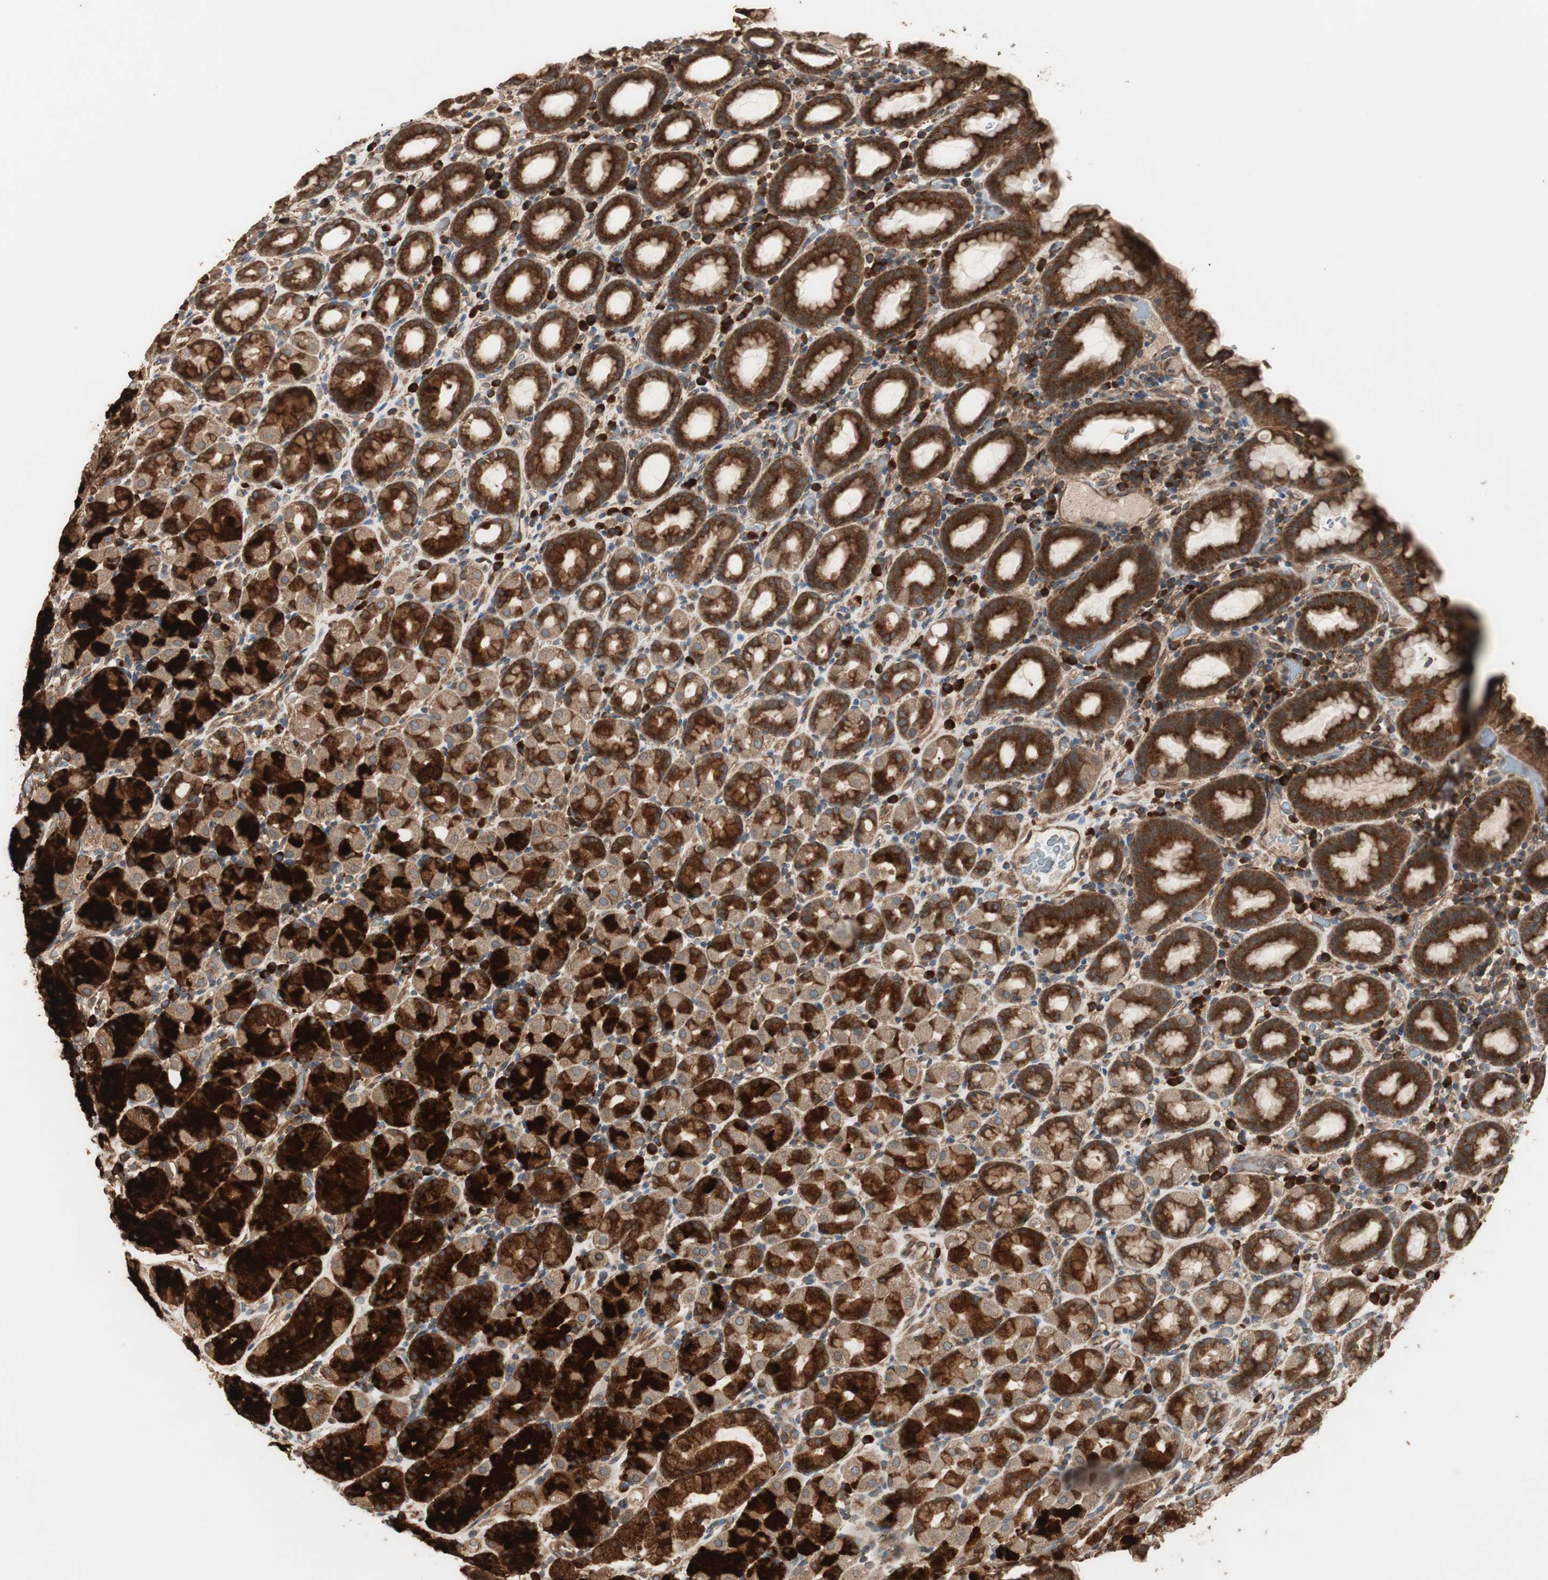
{"staining": {"intensity": "strong", "quantity": "25%-75%", "location": "cytoplasmic/membranous"}, "tissue": "stomach", "cell_type": "Glandular cells", "image_type": "normal", "snomed": [{"axis": "morphology", "description": "Normal tissue, NOS"}, {"axis": "topography", "description": "Stomach, upper"}], "caption": "A photomicrograph showing strong cytoplasmic/membranous staining in approximately 25%-75% of glandular cells in benign stomach, as visualized by brown immunohistochemical staining.", "gene": "LZTS1", "patient": {"sex": "male", "age": 68}}